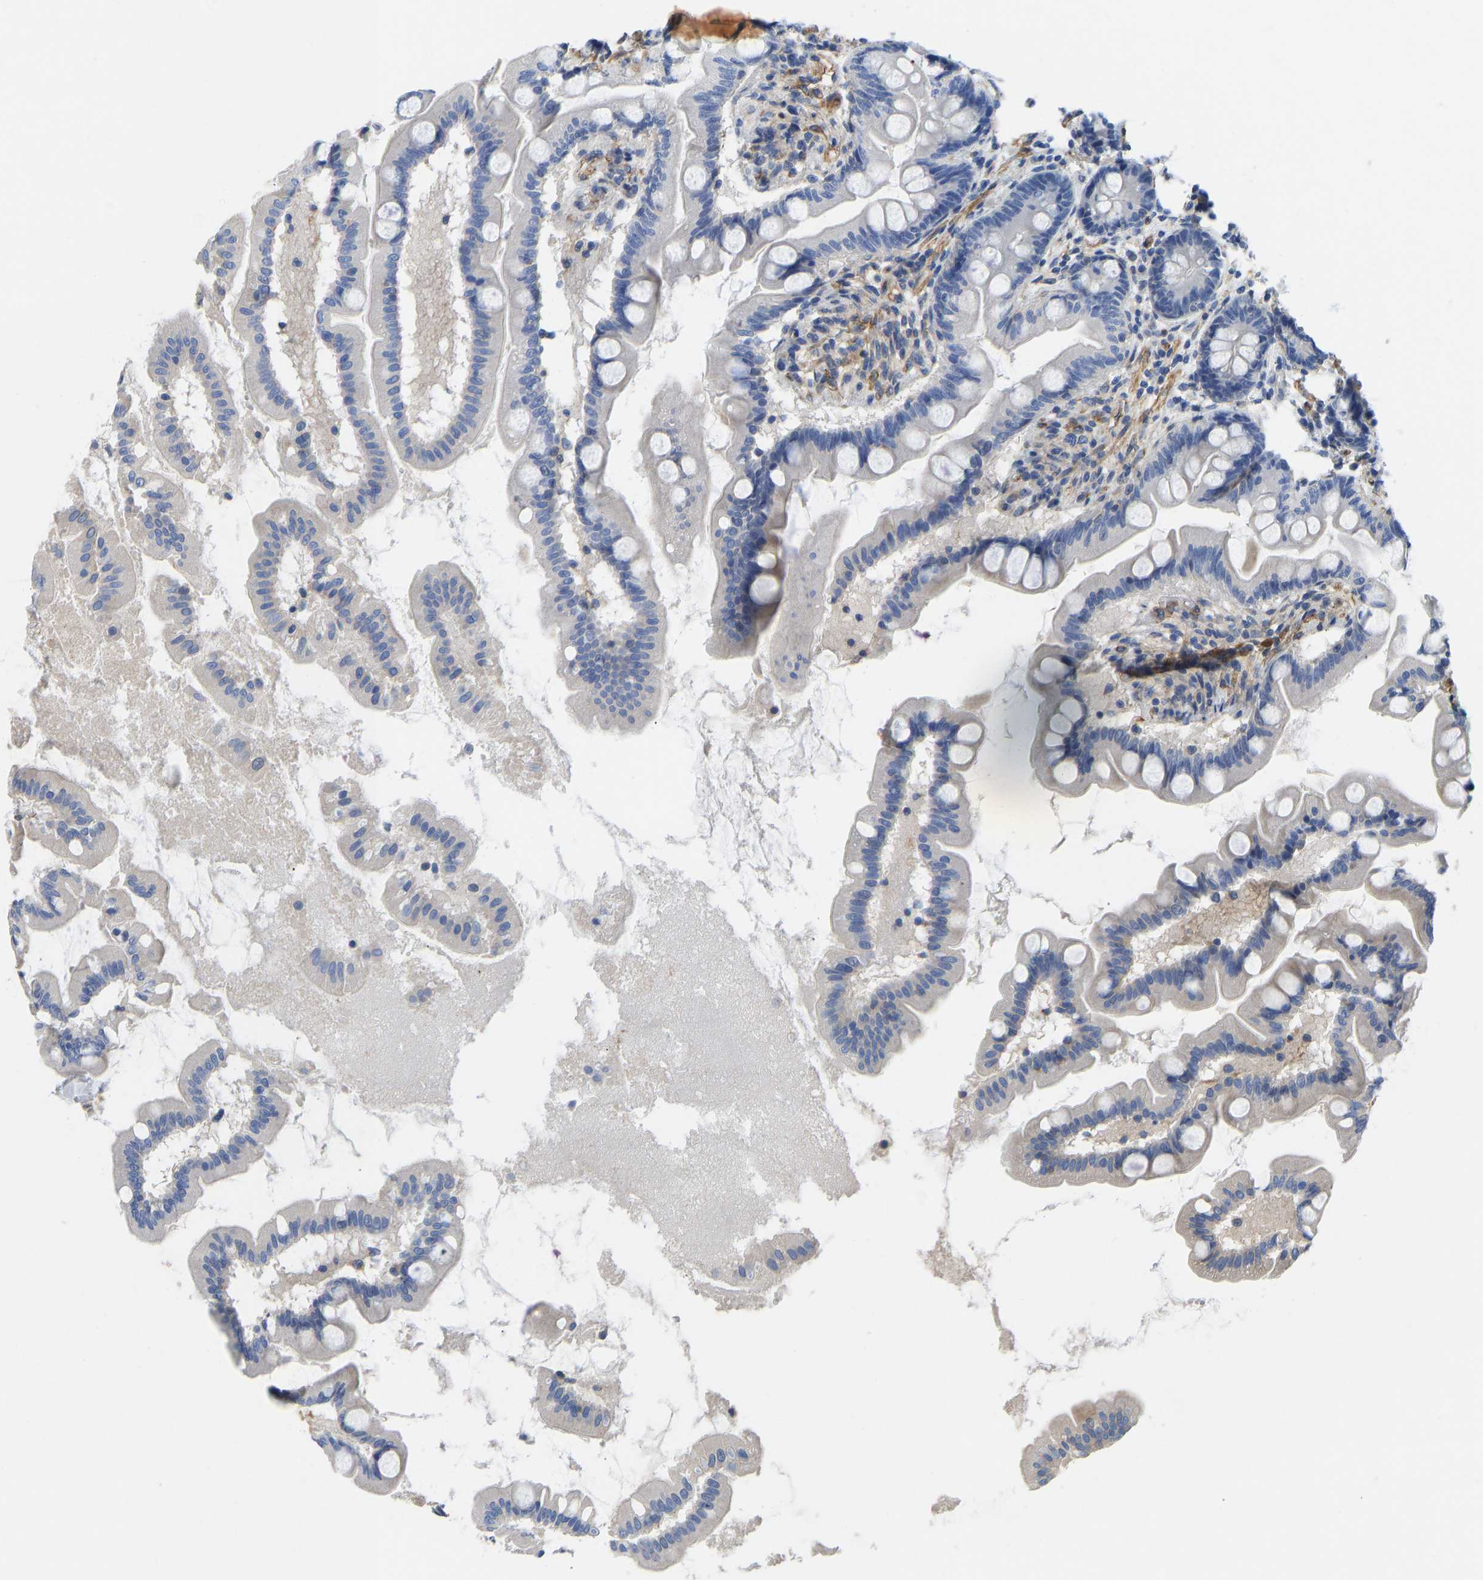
{"staining": {"intensity": "negative", "quantity": "none", "location": "none"}, "tissue": "small intestine", "cell_type": "Glandular cells", "image_type": "normal", "snomed": [{"axis": "morphology", "description": "Normal tissue, NOS"}, {"axis": "topography", "description": "Small intestine"}], "caption": "Immunohistochemistry (IHC) histopathology image of unremarkable small intestine stained for a protein (brown), which shows no expression in glandular cells.", "gene": "ELMO2", "patient": {"sex": "female", "age": 56}}